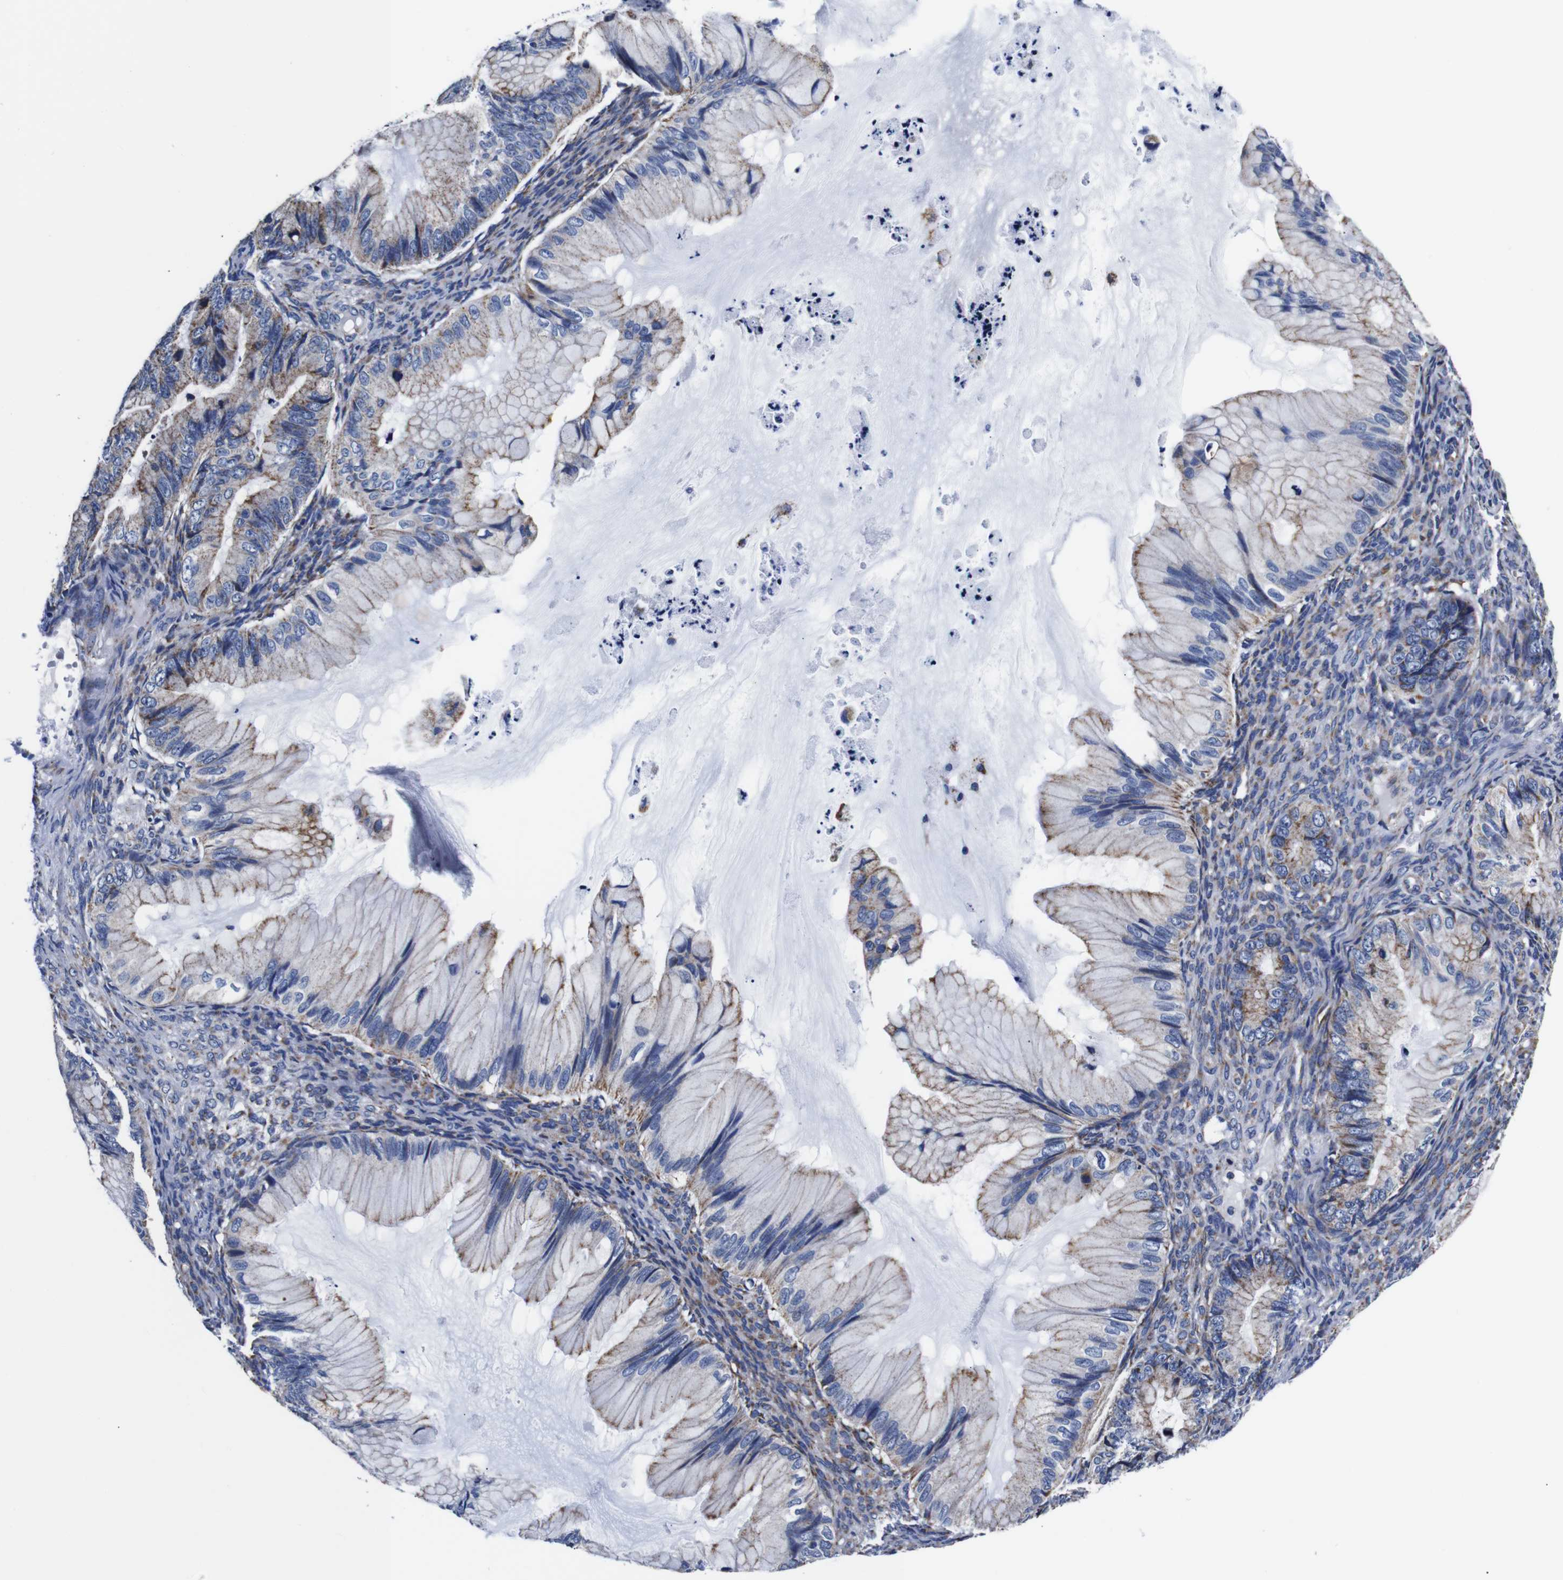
{"staining": {"intensity": "weak", "quantity": "<25%", "location": "cytoplasmic/membranous"}, "tissue": "ovarian cancer", "cell_type": "Tumor cells", "image_type": "cancer", "snomed": [{"axis": "morphology", "description": "Cystadenocarcinoma, mucinous, NOS"}, {"axis": "topography", "description": "Ovary"}], "caption": "Ovarian cancer (mucinous cystadenocarcinoma) stained for a protein using immunohistochemistry reveals no staining tumor cells.", "gene": "FKBP9", "patient": {"sex": "female", "age": 36}}